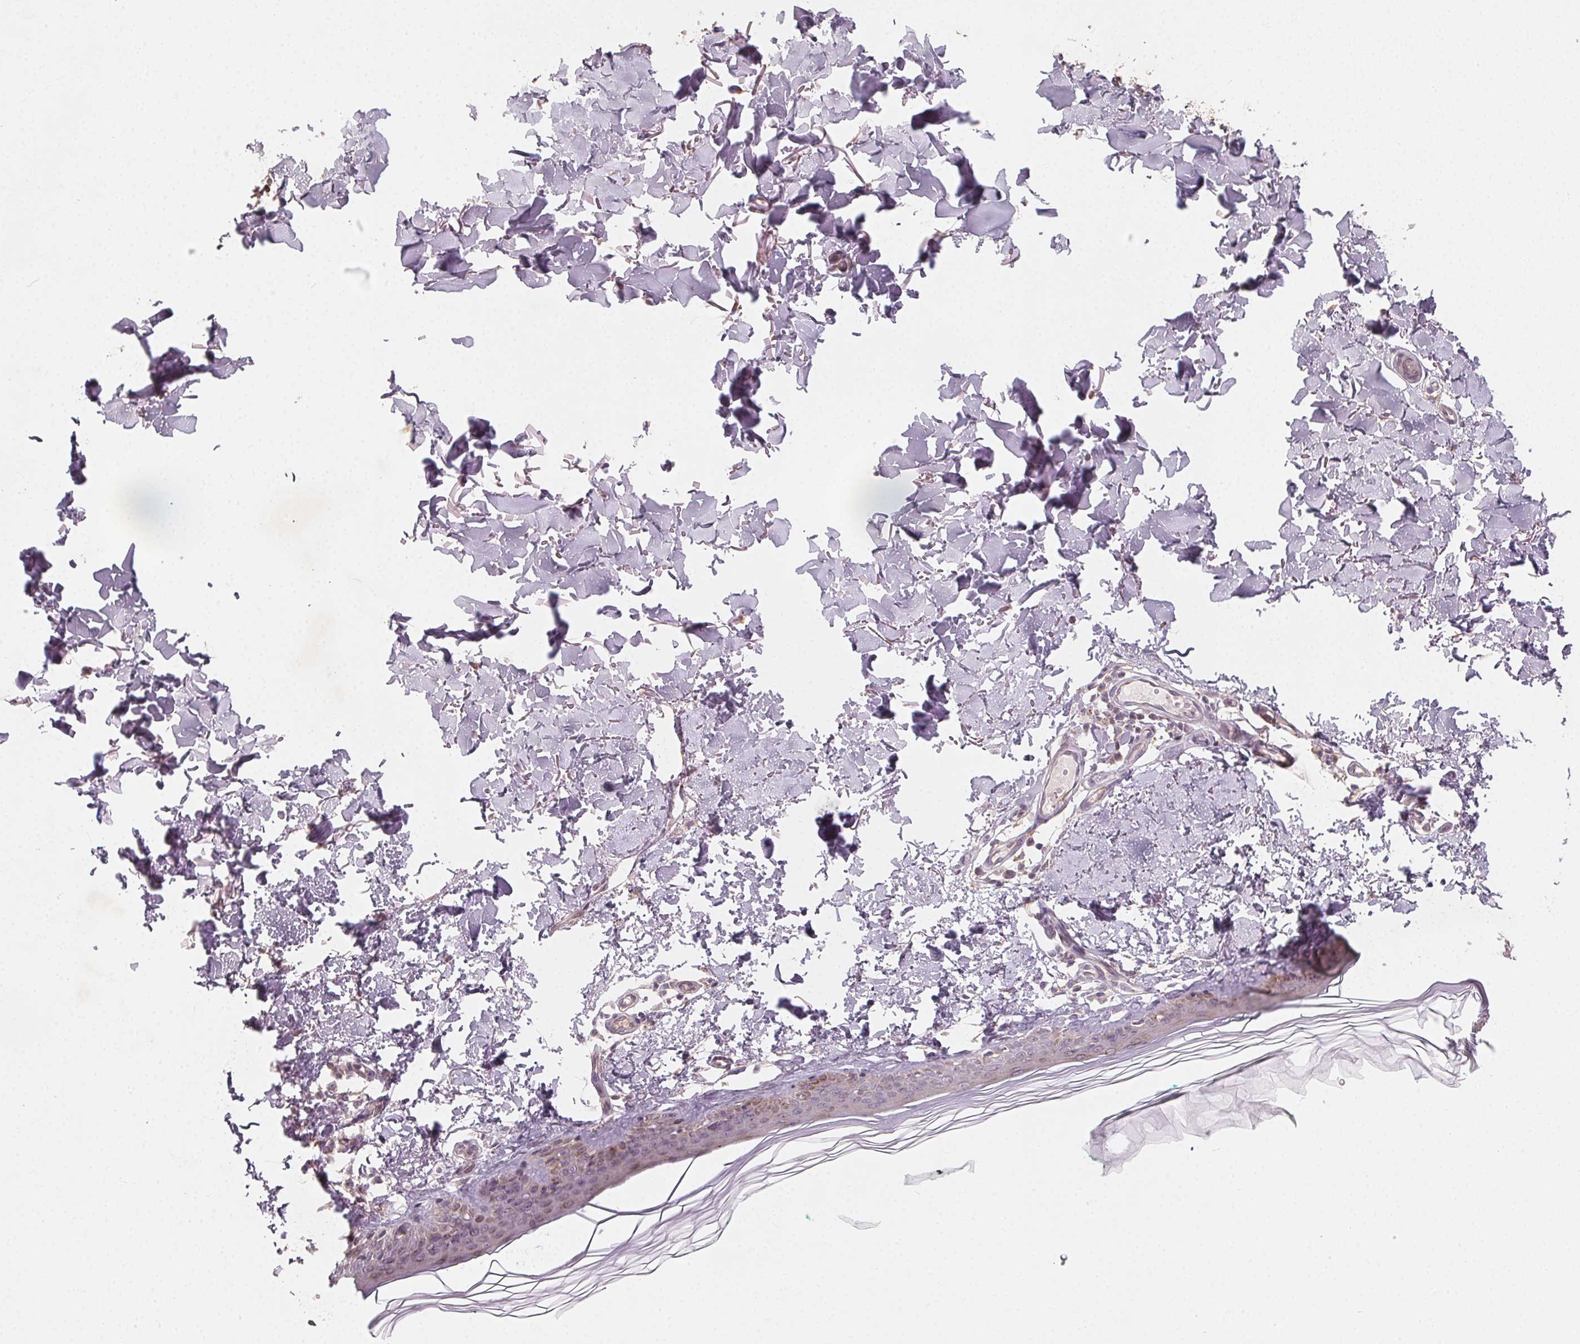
{"staining": {"intensity": "negative", "quantity": "none", "location": "none"}, "tissue": "skin", "cell_type": "Fibroblasts", "image_type": "normal", "snomed": [{"axis": "morphology", "description": "Normal tissue, NOS"}, {"axis": "topography", "description": "Skin"}, {"axis": "topography", "description": "Peripheral nerve tissue"}], "caption": "Immunohistochemical staining of unremarkable skin reveals no significant staining in fibroblasts. The staining was performed using DAB (3,3'-diaminobenzidine) to visualize the protein expression in brown, while the nuclei were stained in blue with hematoxylin (Magnification: 20x).", "gene": "AP1S1", "patient": {"sex": "female", "age": 45}}